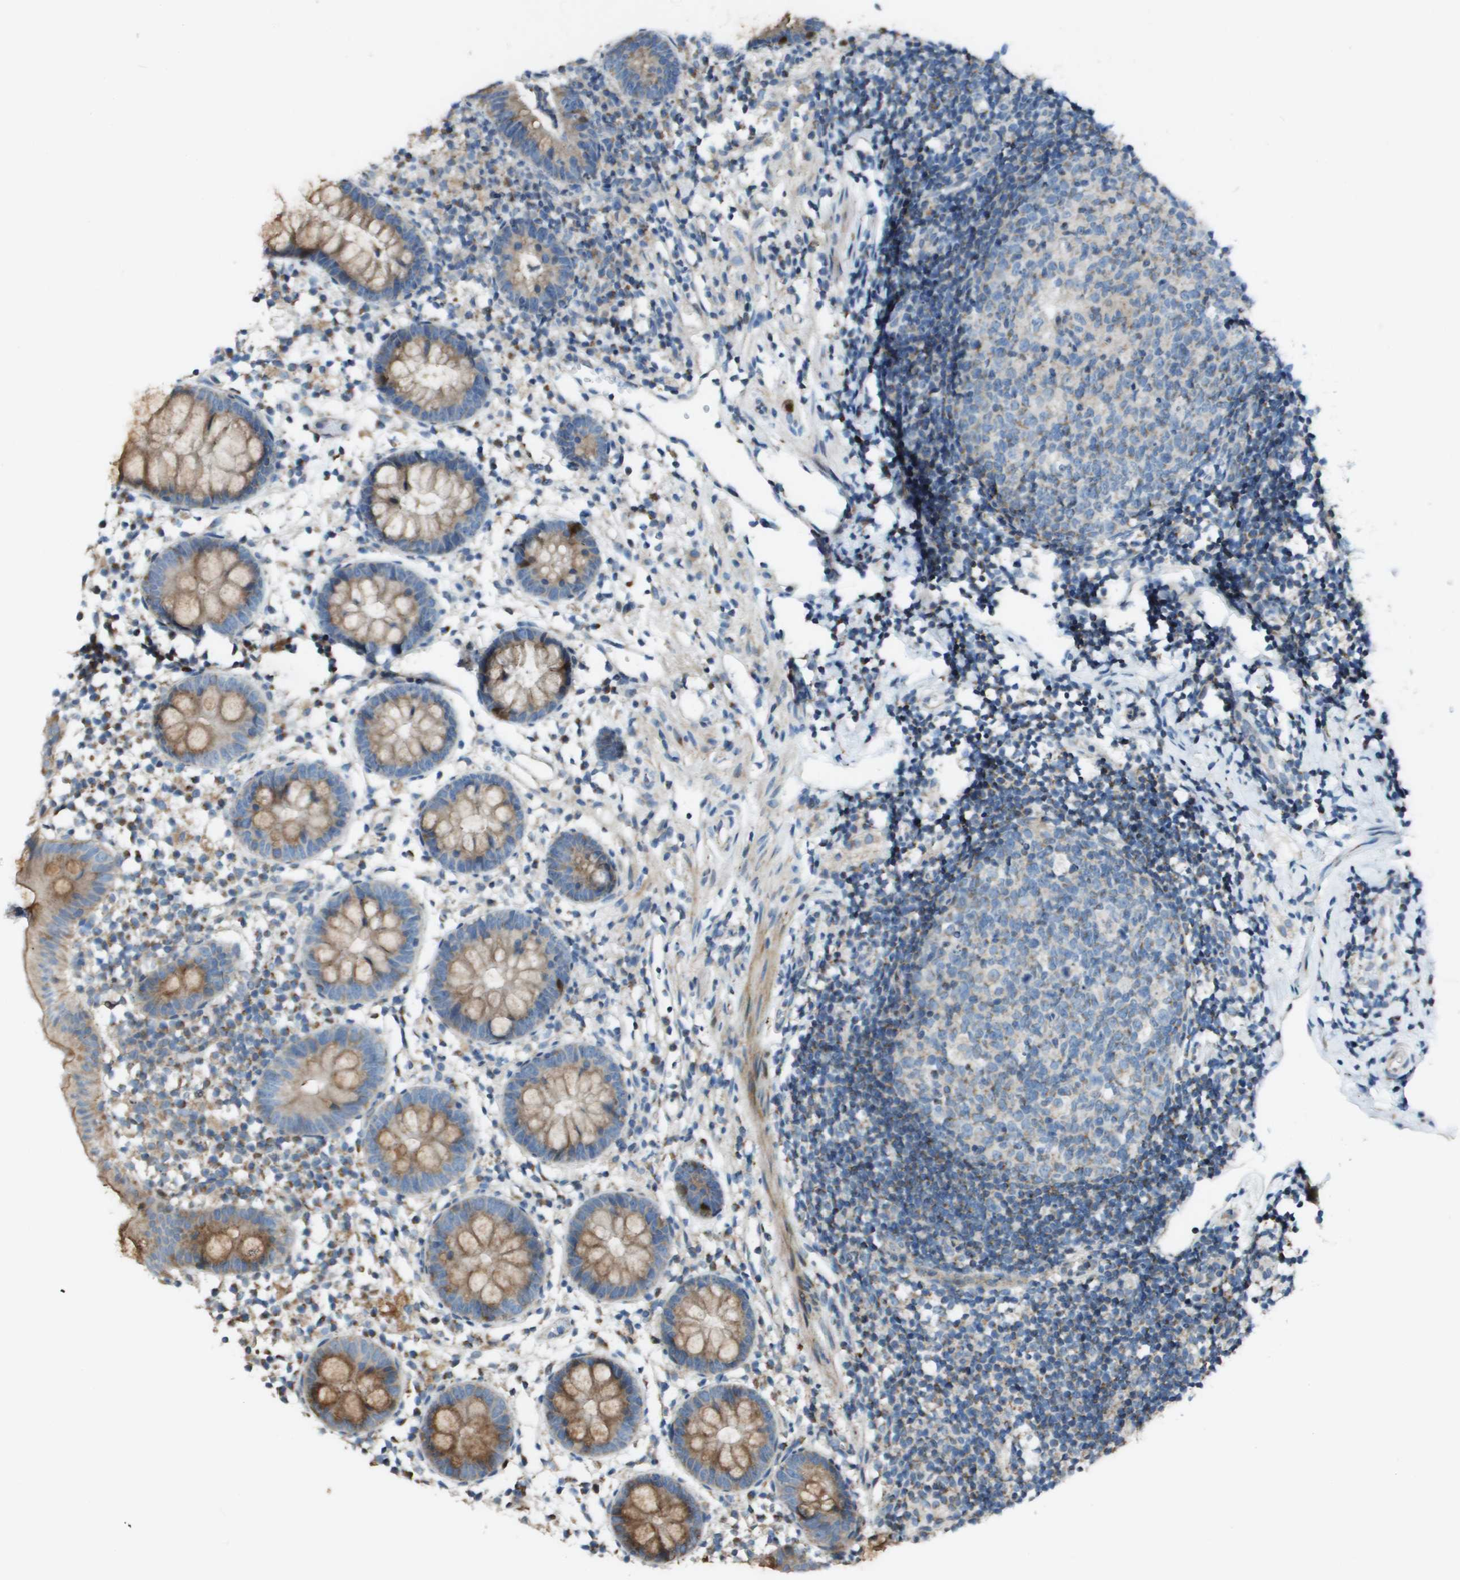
{"staining": {"intensity": "moderate", "quantity": ">75%", "location": "cytoplasmic/membranous"}, "tissue": "appendix", "cell_type": "Glandular cells", "image_type": "normal", "snomed": [{"axis": "morphology", "description": "Normal tissue, NOS"}, {"axis": "topography", "description": "Appendix"}], "caption": "Approximately >75% of glandular cells in benign human appendix show moderate cytoplasmic/membranous protein staining as visualized by brown immunohistochemical staining.", "gene": "MGAT3", "patient": {"sex": "female", "age": 20}}